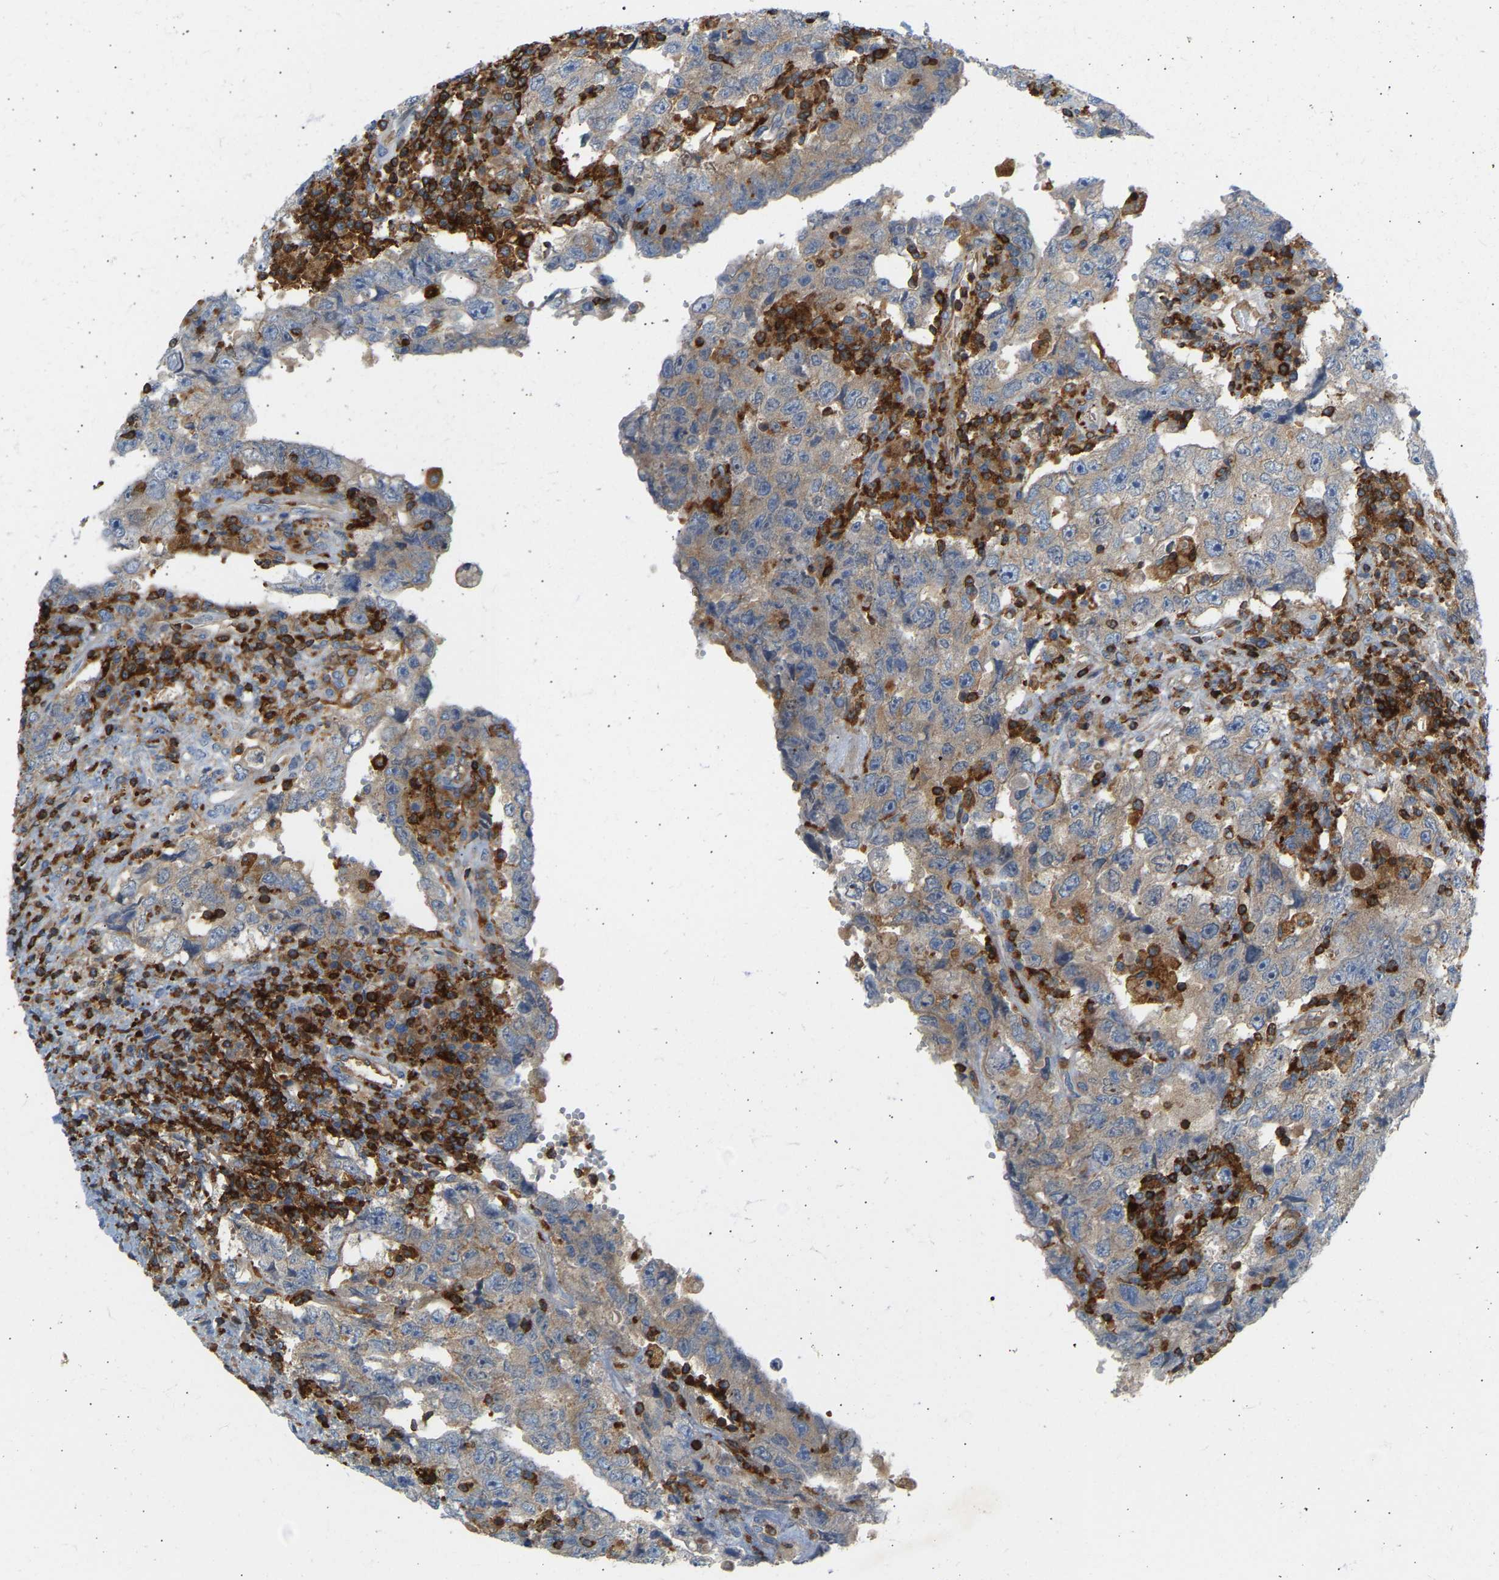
{"staining": {"intensity": "negative", "quantity": "none", "location": "none"}, "tissue": "testis cancer", "cell_type": "Tumor cells", "image_type": "cancer", "snomed": [{"axis": "morphology", "description": "Carcinoma, Embryonal, NOS"}, {"axis": "topography", "description": "Testis"}], "caption": "Micrograph shows no significant protein expression in tumor cells of testis embryonal carcinoma.", "gene": "FNBP1", "patient": {"sex": "male", "age": 26}}